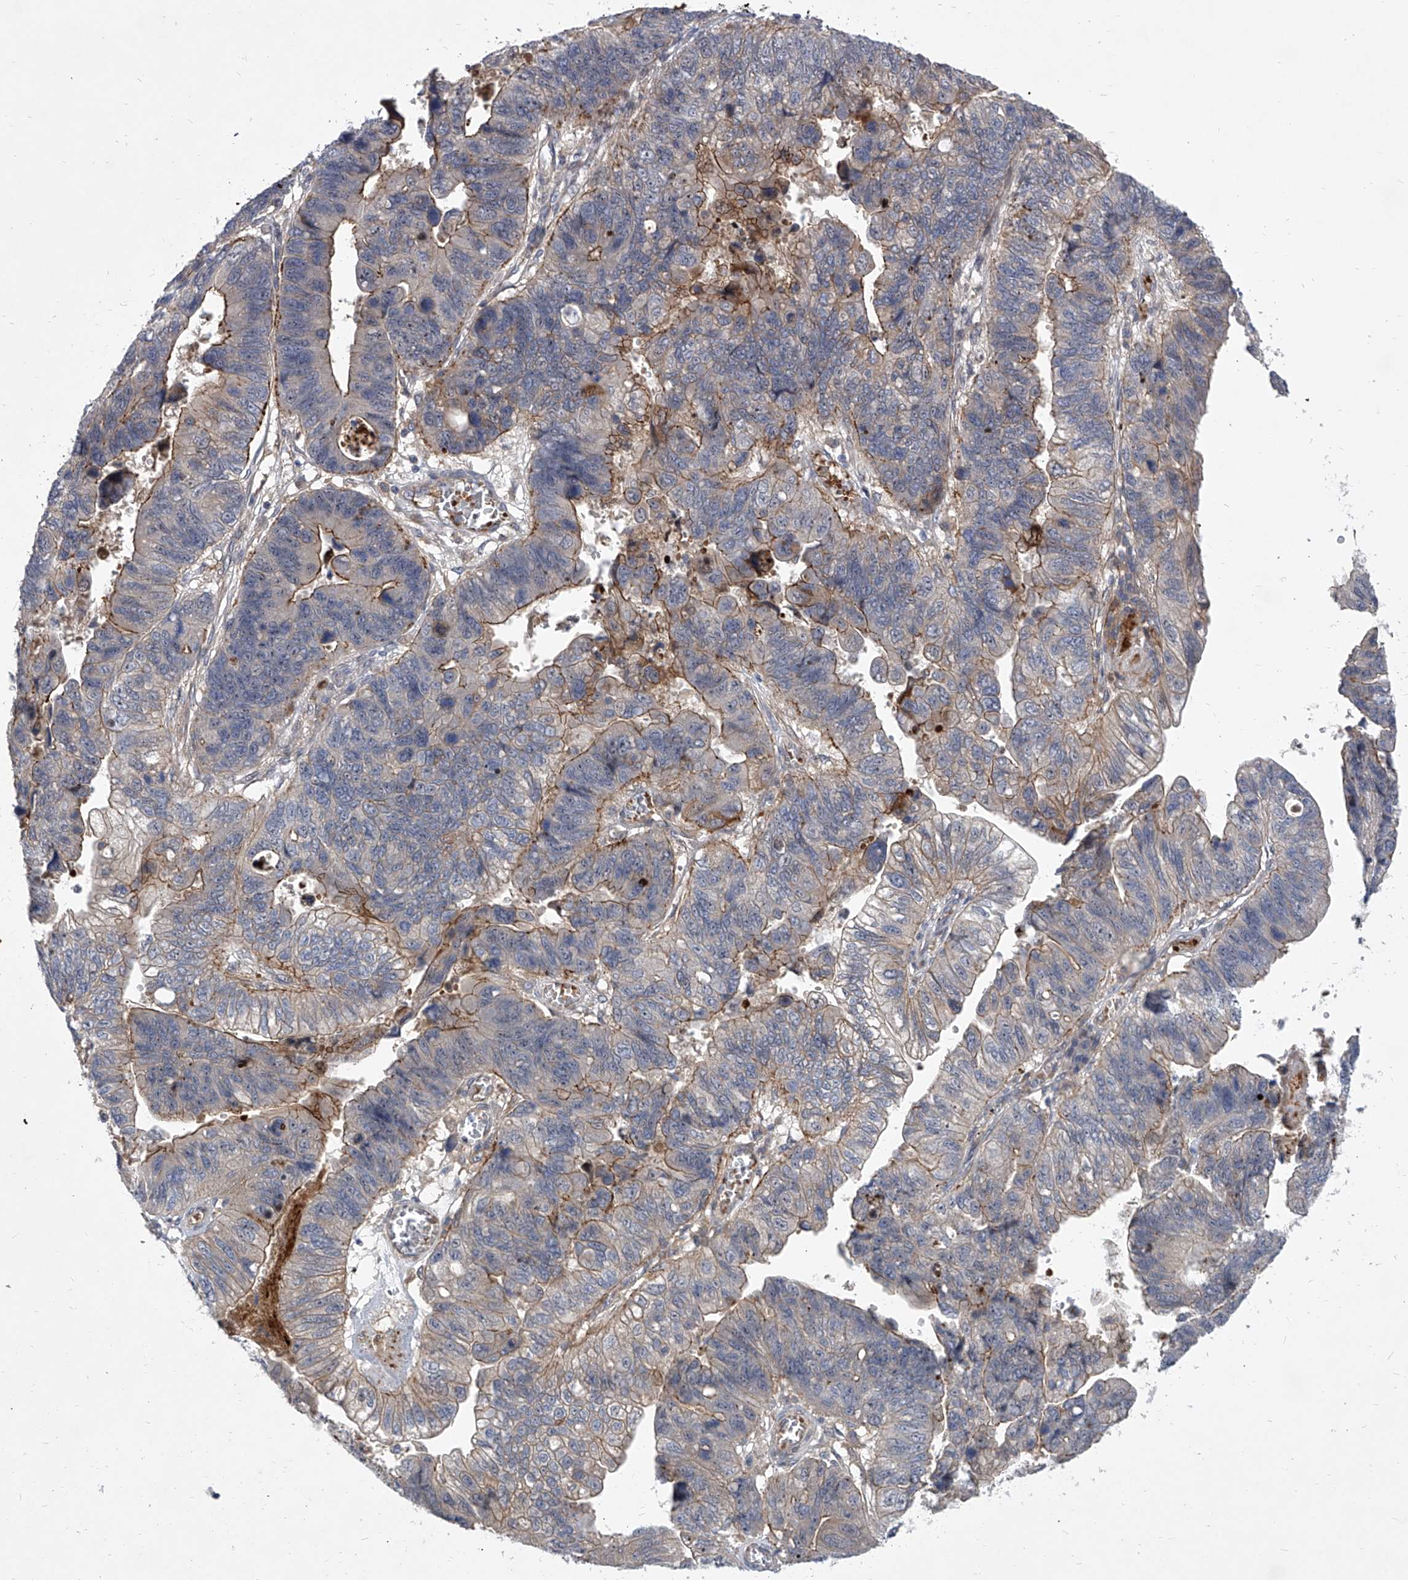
{"staining": {"intensity": "moderate", "quantity": "25%-75%", "location": "cytoplasmic/membranous"}, "tissue": "stomach cancer", "cell_type": "Tumor cells", "image_type": "cancer", "snomed": [{"axis": "morphology", "description": "Adenocarcinoma, NOS"}, {"axis": "topography", "description": "Stomach"}], "caption": "An image of stomach adenocarcinoma stained for a protein exhibits moderate cytoplasmic/membranous brown staining in tumor cells.", "gene": "MINDY4", "patient": {"sex": "male", "age": 59}}